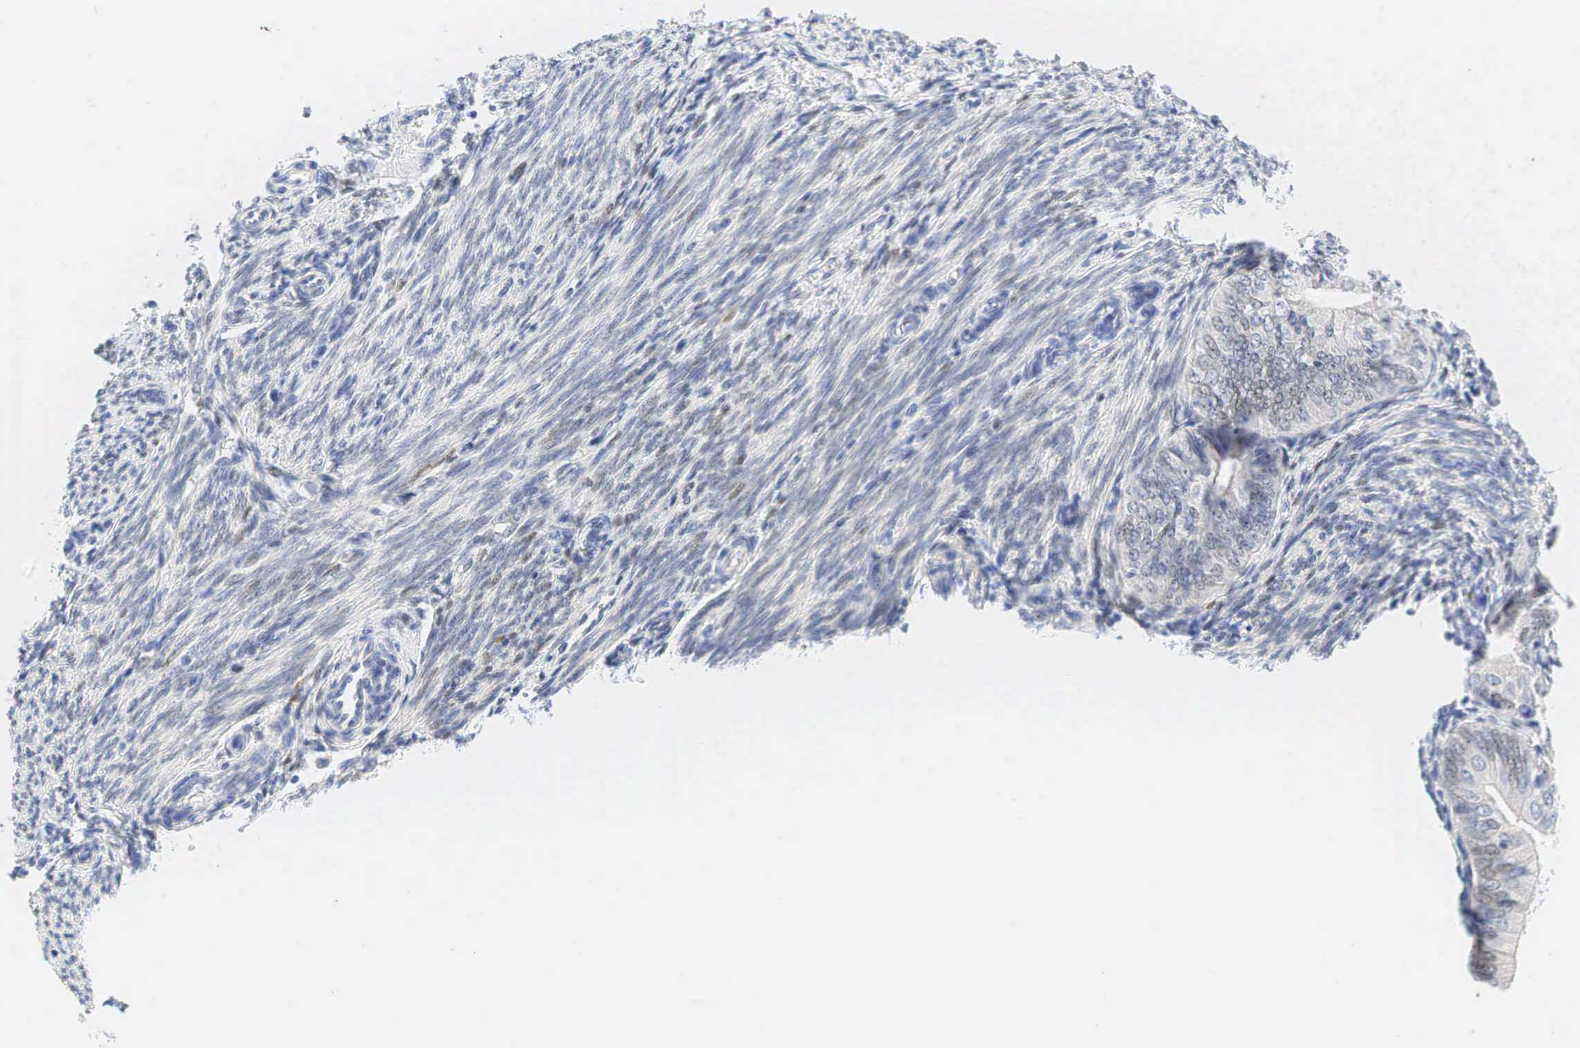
{"staining": {"intensity": "weak", "quantity": "<25%", "location": "nuclear"}, "tissue": "endometrial cancer", "cell_type": "Tumor cells", "image_type": "cancer", "snomed": [{"axis": "morphology", "description": "Adenocarcinoma, NOS"}, {"axis": "topography", "description": "Endometrium"}], "caption": "Tumor cells are negative for brown protein staining in endometrial cancer.", "gene": "AR", "patient": {"sex": "female", "age": 79}}